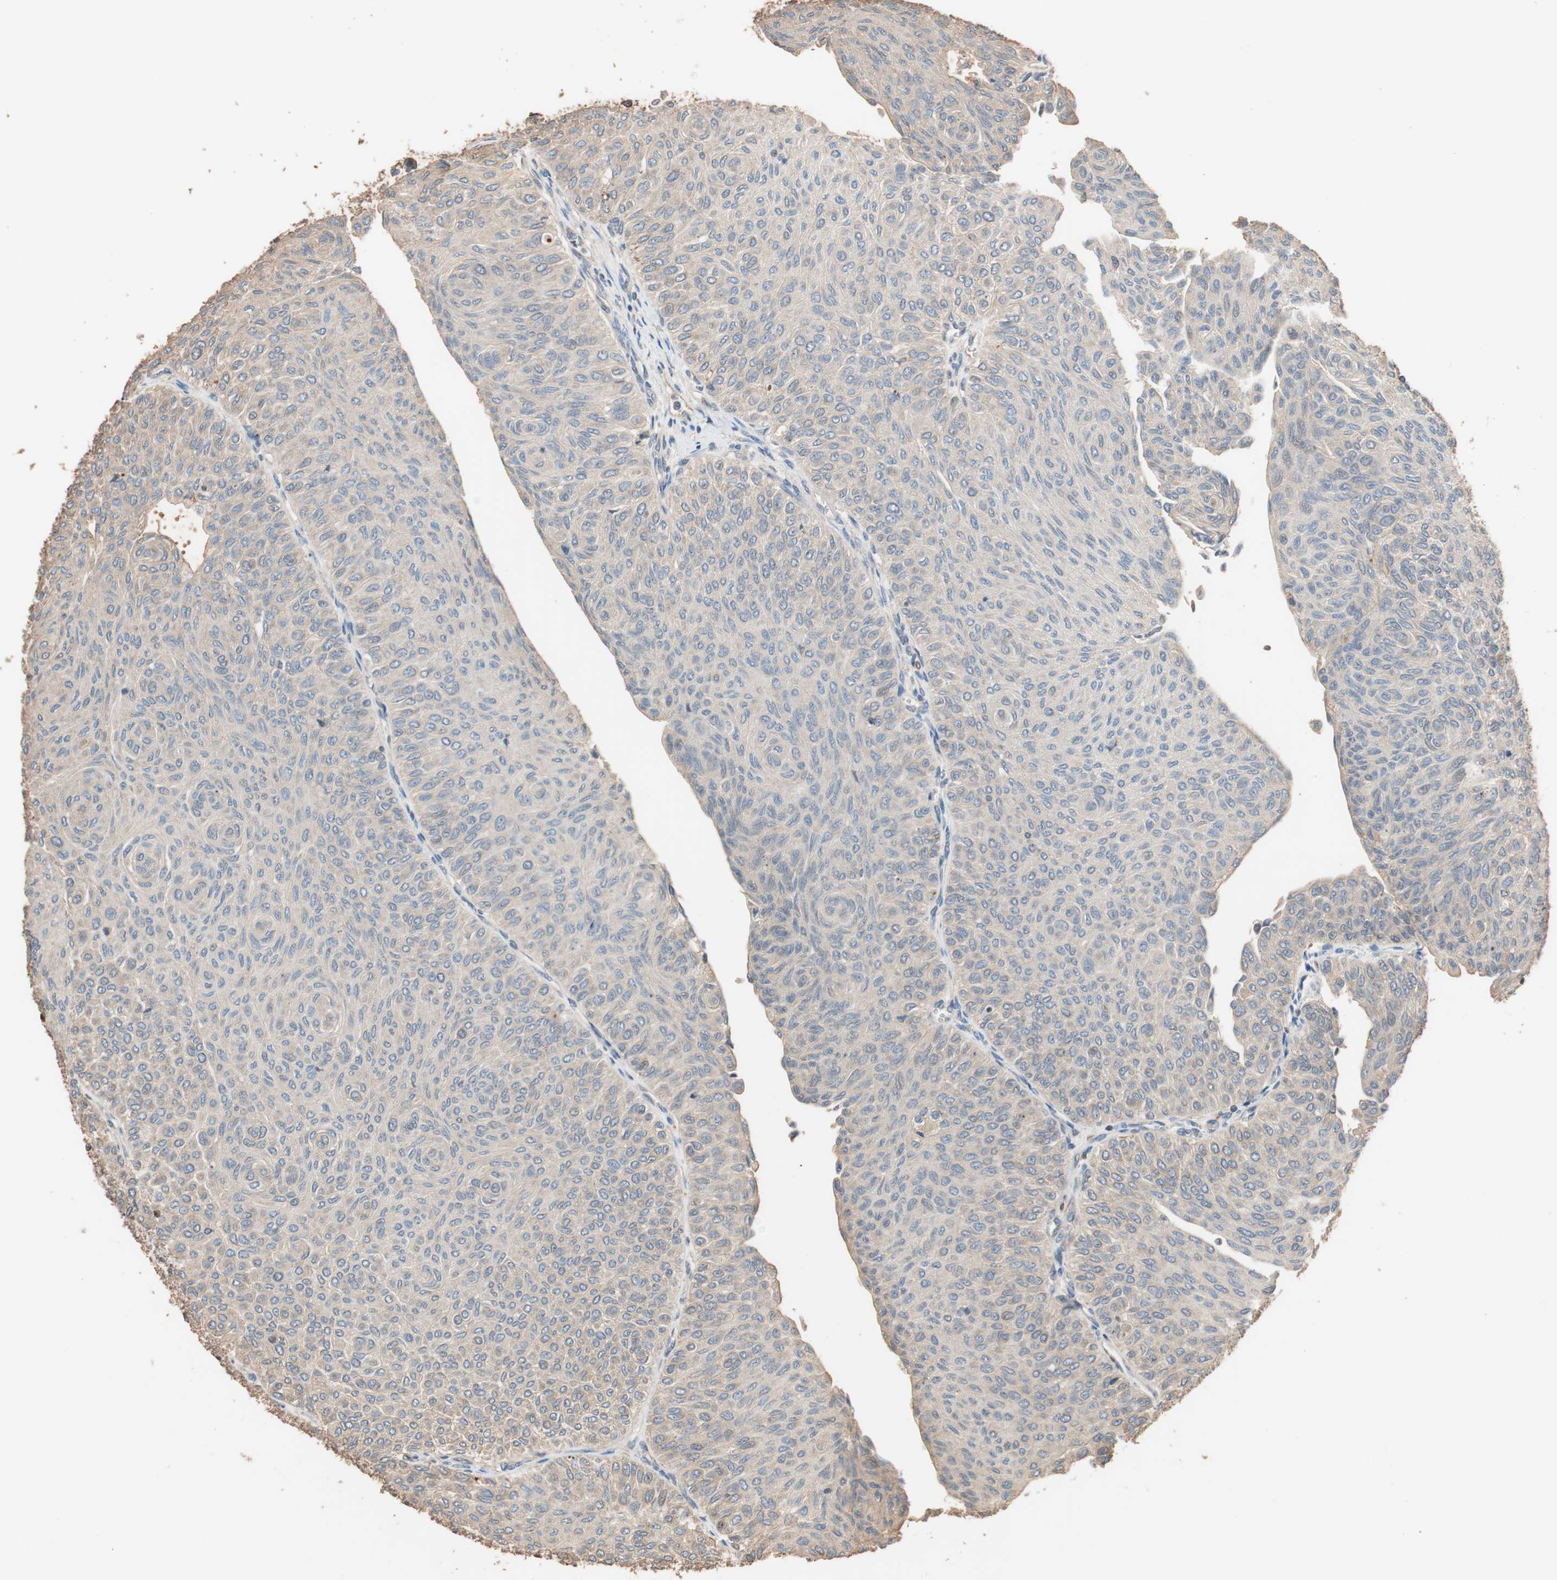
{"staining": {"intensity": "weak", "quantity": ">75%", "location": "cytoplasmic/membranous"}, "tissue": "urothelial cancer", "cell_type": "Tumor cells", "image_type": "cancer", "snomed": [{"axis": "morphology", "description": "Urothelial carcinoma, Low grade"}, {"axis": "topography", "description": "Urinary bladder"}], "caption": "High-power microscopy captured an immunohistochemistry (IHC) image of low-grade urothelial carcinoma, revealing weak cytoplasmic/membranous expression in about >75% of tumor cells.", "gene": "TUBB", "patient": {"sex": "male", "age": 78}}